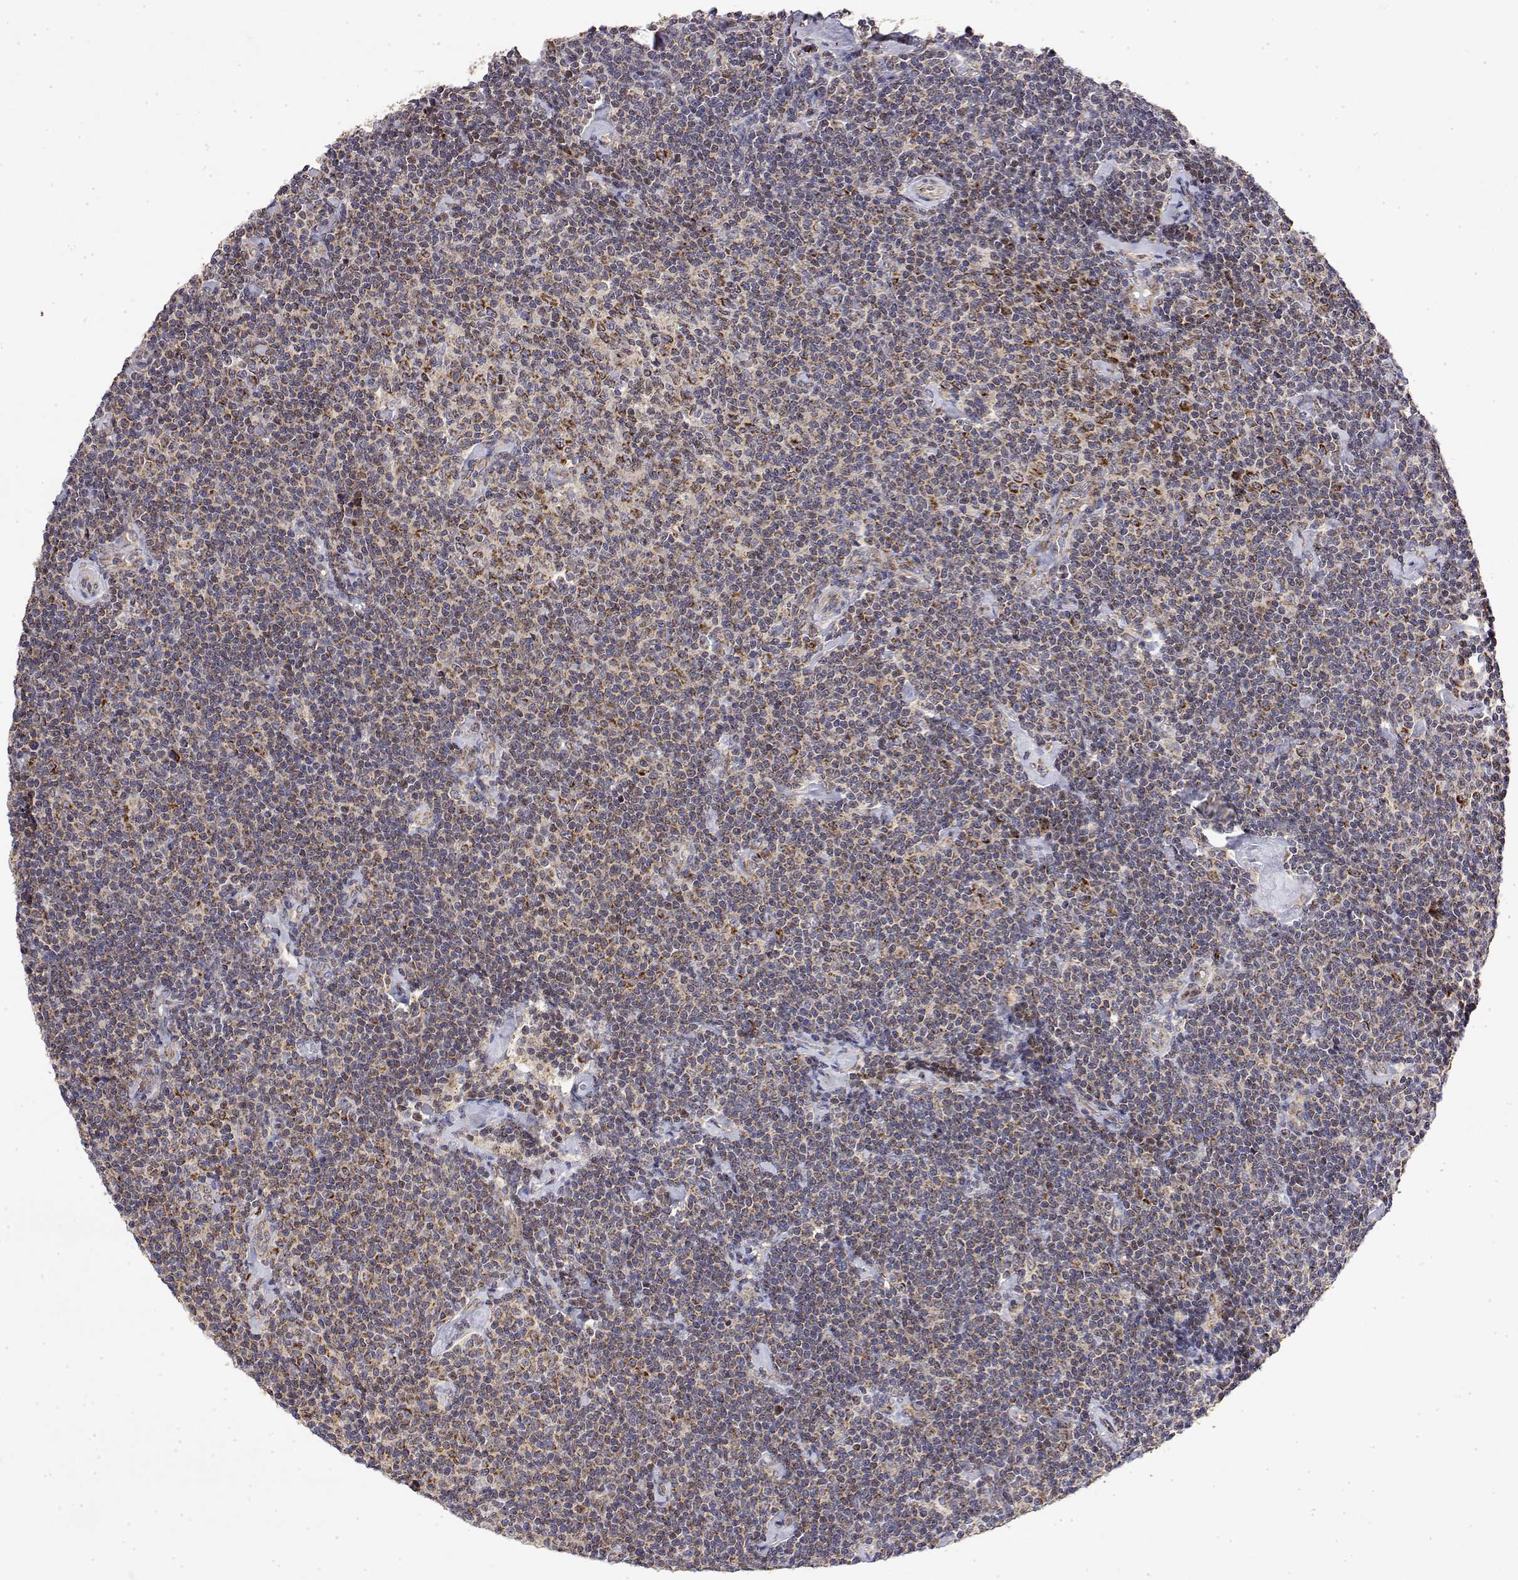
{"staining": {"intensity": "weak", "quantity": "25%-75%", "location": "cytoplasmic/membranous"}, "tissue": "lymphoma", "cell_type": "Tumor cells", "image_type": "cancer", "snomed": [{"axis": "morphology", "description": "Malignant lymphoma, non-Hodgkin's type, Low grade"}, {"axis": "topography", "description": "Lymph node"}], "caption": "Human malignant lymphoma, non-Hodgkin's type (low-grade) stained with a protein marker shows weak staining in tumor cells.", "gene": "GADD45GIP1", "patient": {"sex": "male", "age": 81}}